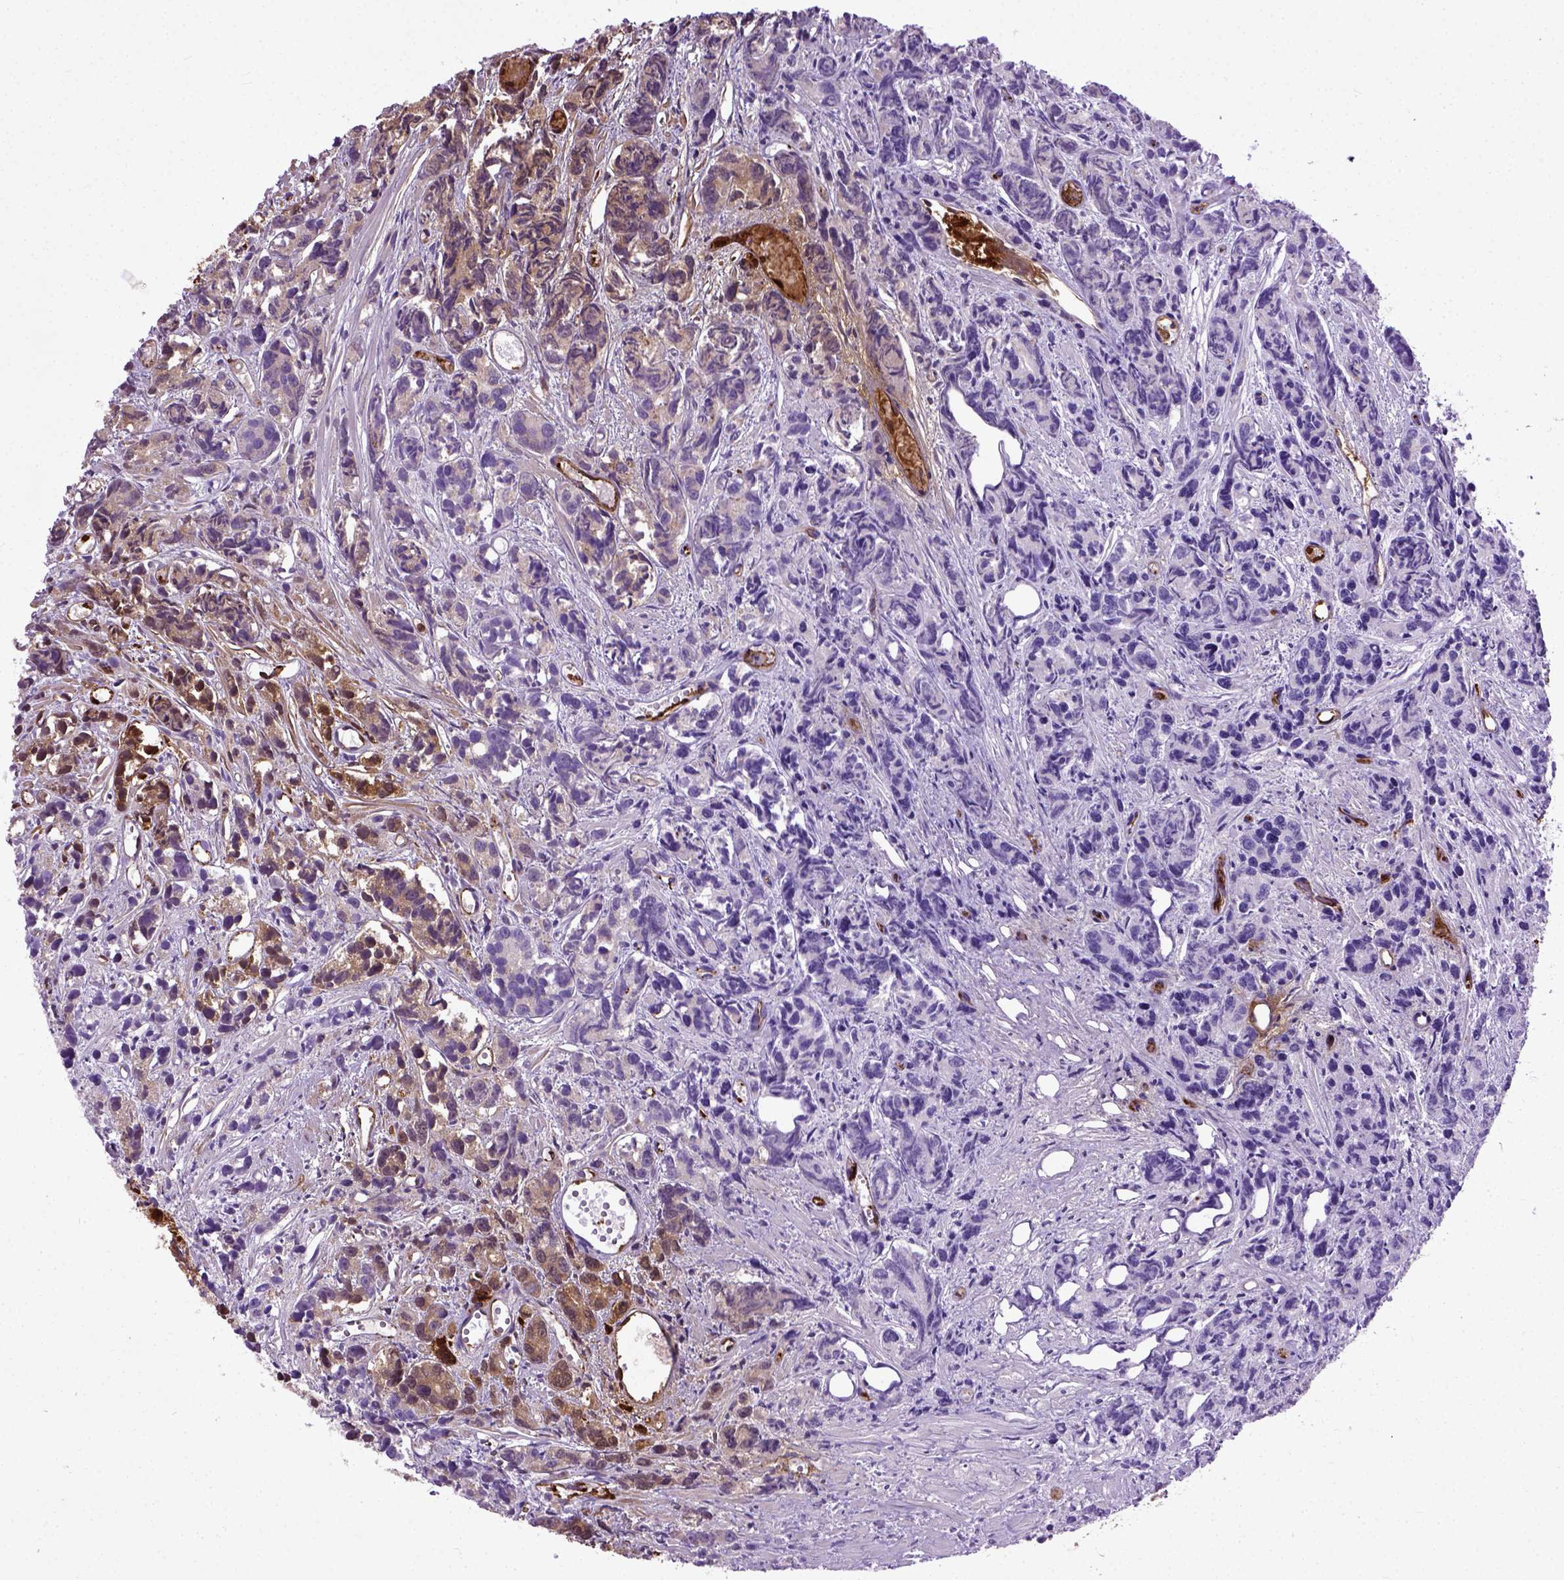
{"staining": {"intensity": "negative", "quantity": "none", "location": "none"}, "tissue": "prostate cancer", "cell_type": "Tumor cells", "image_type": "cancer", "snomed": [{"axis": "morphology", "description": "Adenocarcinoma, High grade"}, {"axis": "topography", "description": "Prostate"}], "caption": "This is a micrograph of immunohistochemistry staining of adenocarcinoma (high-grade) (prostate), which shows no expression in tumor cells. The staining is performed using DAB brown chromogen with nuclei counter-stained in using hematoxylin.", "gene": "ADAMTS8", "patient": {"sex": "male", "age": 77}}